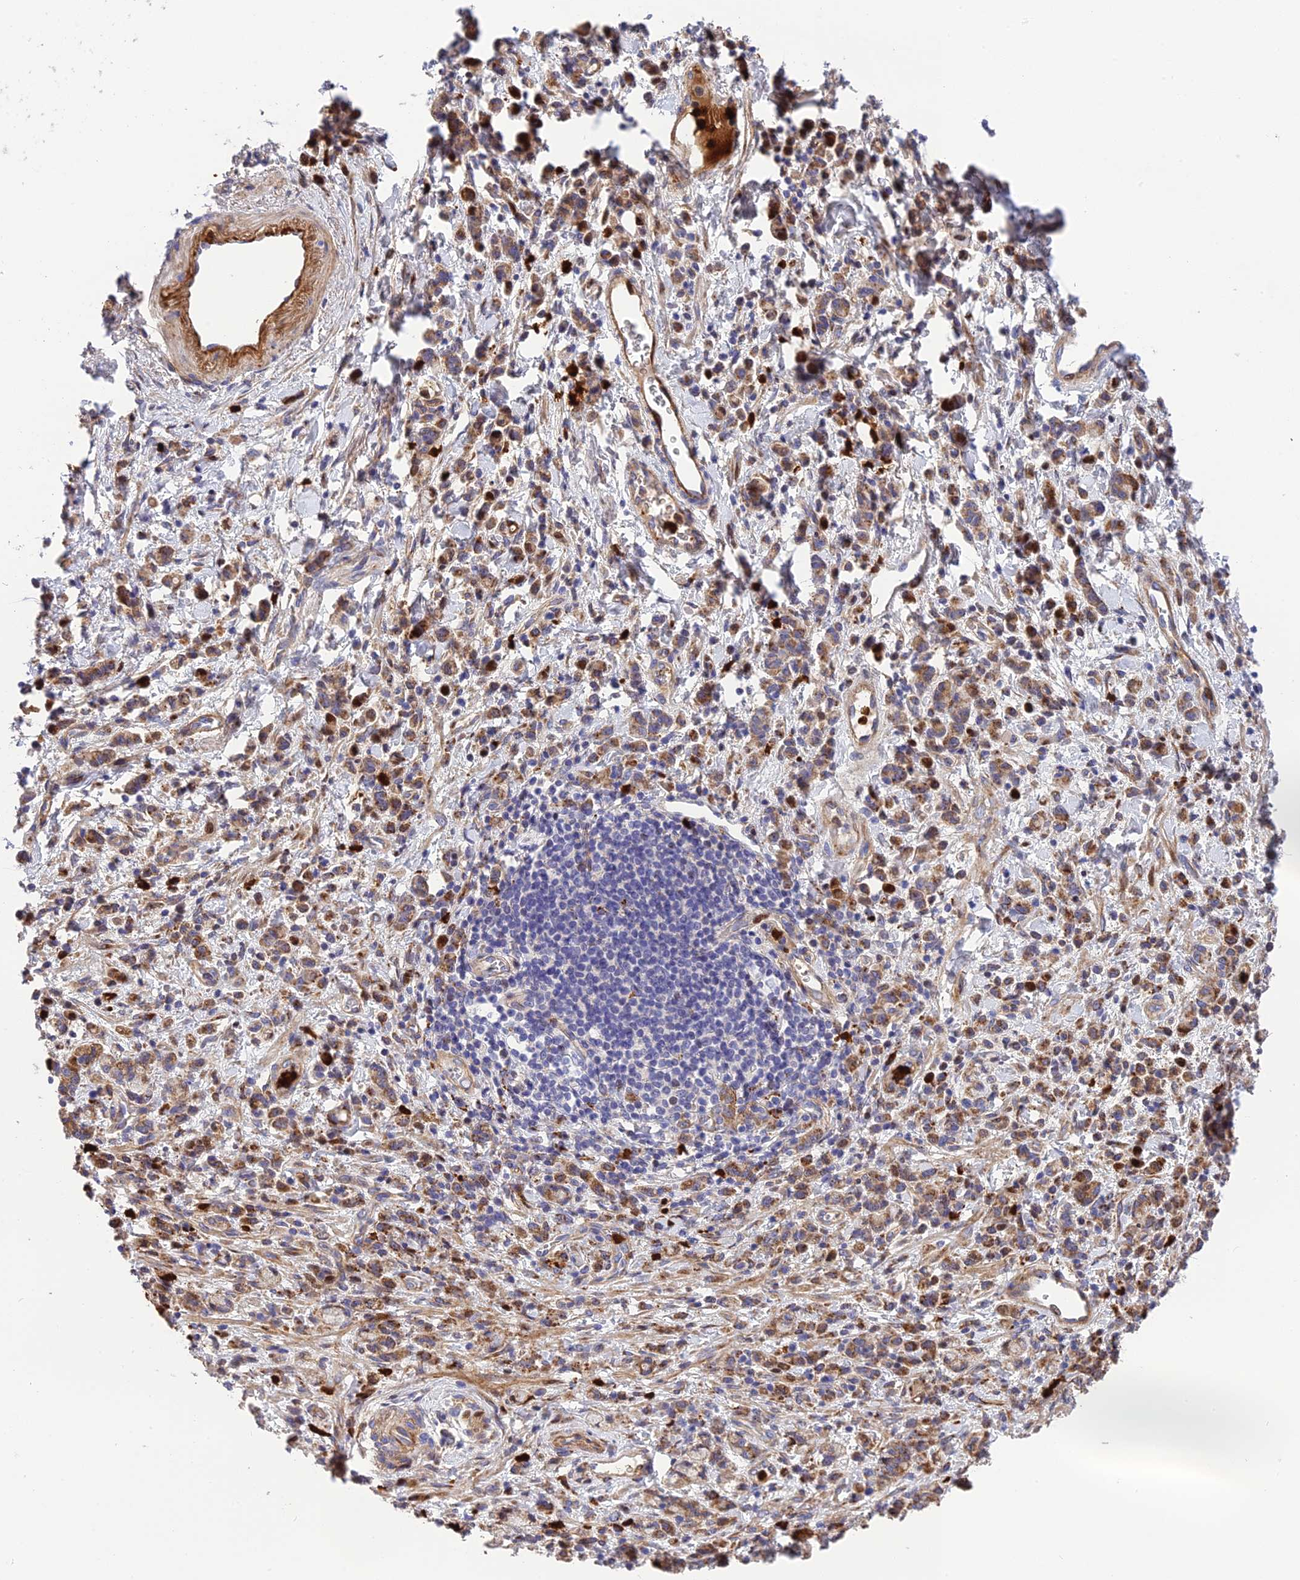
{"staining": {"intensity": "weak", "quantity": ">75%", "location": "cytoplasmic/membranous"}, "tissue": "stomach cancer", "cell_type": "Tumor cells", "image_type": "cancer", "snomed": [{"axis": "morphology", "description": "Adenocarcinoma, NOS"}, {"axis": "topography", "description": "Stomach"}], "caption": "This is a photomicrograph of IHC staining of stomach cancer (adenocarcinoma), which shows weak expression in the cytoplasmic/membranous of tumor cells.", "gene": "CPSF4L", "patient": {"sex": "male", "age": 77}}